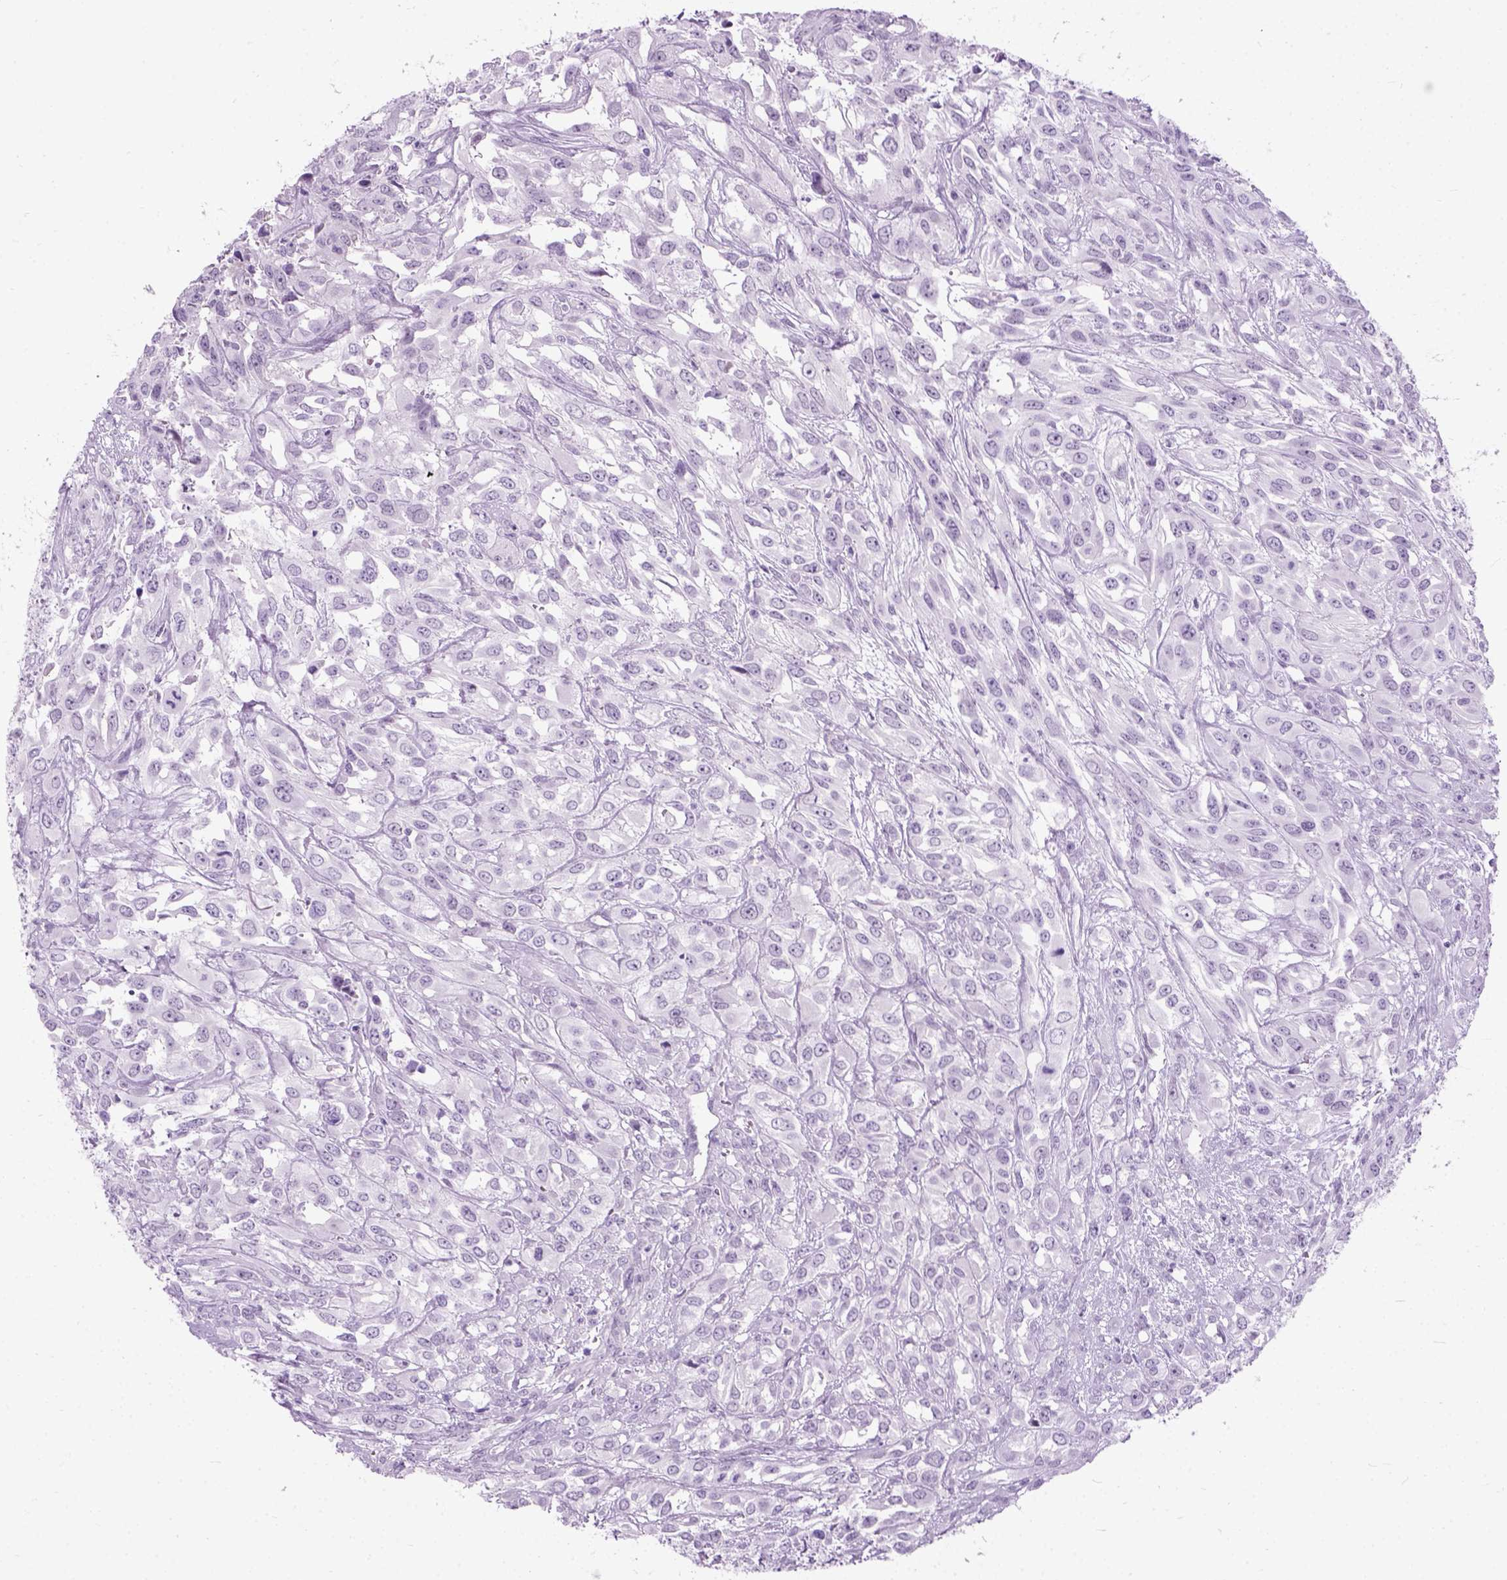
{"staining": {"intensity": "negative", "quantity": "none", "location": "none"}, "tissue": "urothelial cancer", "cell_type": "Tumor cells", "image_type": "cancer", "snomed": [{"axis": "morphology", "description": "Urothelial carcinoma, High grade"}, {"axis": "topography", "description": "Urinary bladder"}], "caption": "Photomicrograph shows no significant protein staining in tumor cells of high-grade urothelial carcinoma. (DAB (3,3'-diaminobenzidine) IHC, high magnification).", "gene": "AXDND1", "patient": {"sex": "male", "age": 67}}